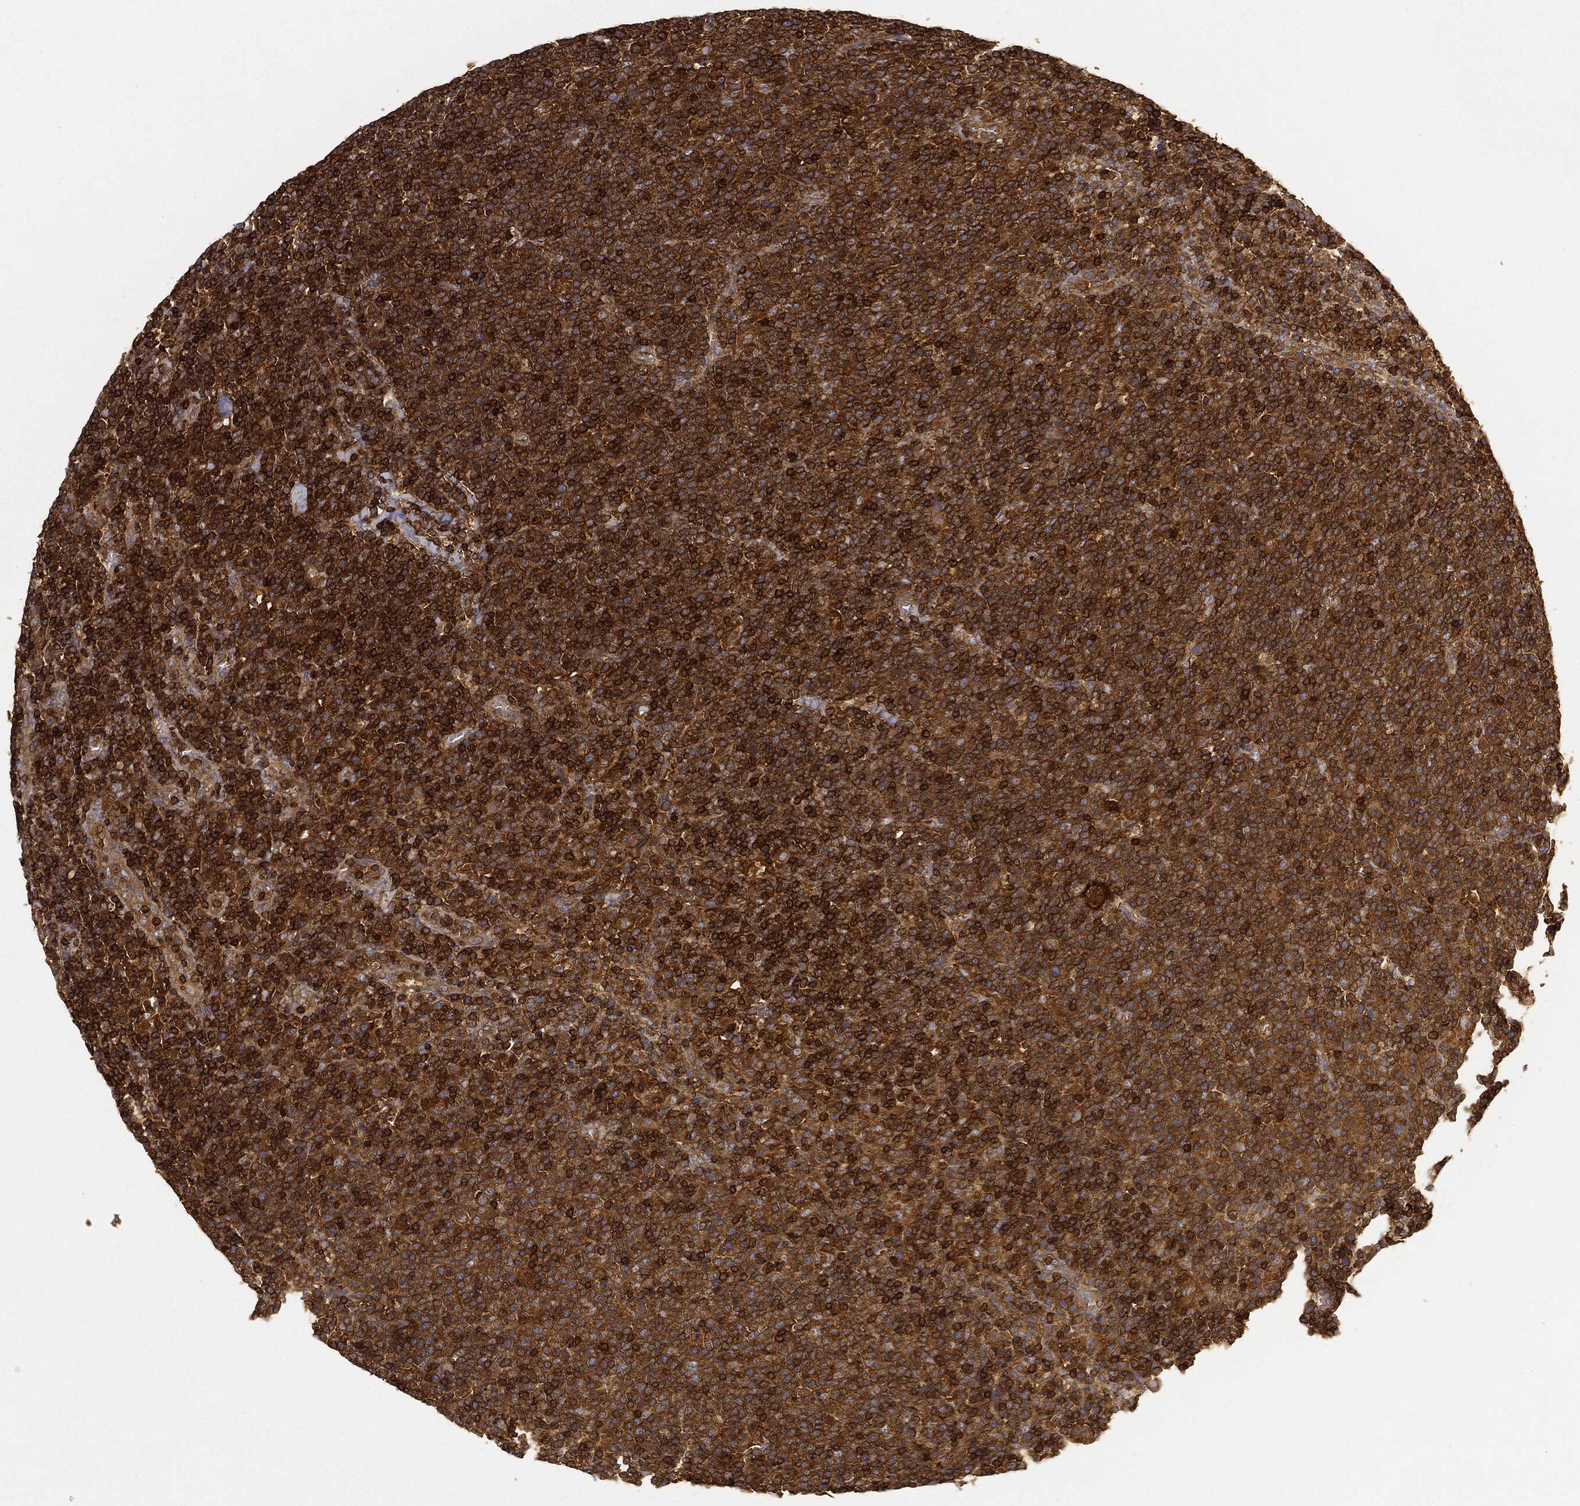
{"staining": {"intensity": "strong", "quantity": "25%-75%", "location": "cytoplasmic/membranous"}, "tissue": "lymphoma", "cell_type": "Tumor cells", "image_type": "cancer", "snomed": [{"axis": "morphology", "description": "Malignant lymphoma, non-Hodgkin's type, High grade"}, {"axis": "topography", "description": "Lymph node"}], "caption": "A high-resolution image shows IHC staining of lymphoma, which shows strong cytoplasmic/membranous positivity in about 25%-75% of tumor cells. The protein is stained brown, and the nuclei are stained in blue (DAB IHC with brightfield microscopy, high magnification).", "gene": "WDR1", "patient": {"sex": "male", "age": 61}}